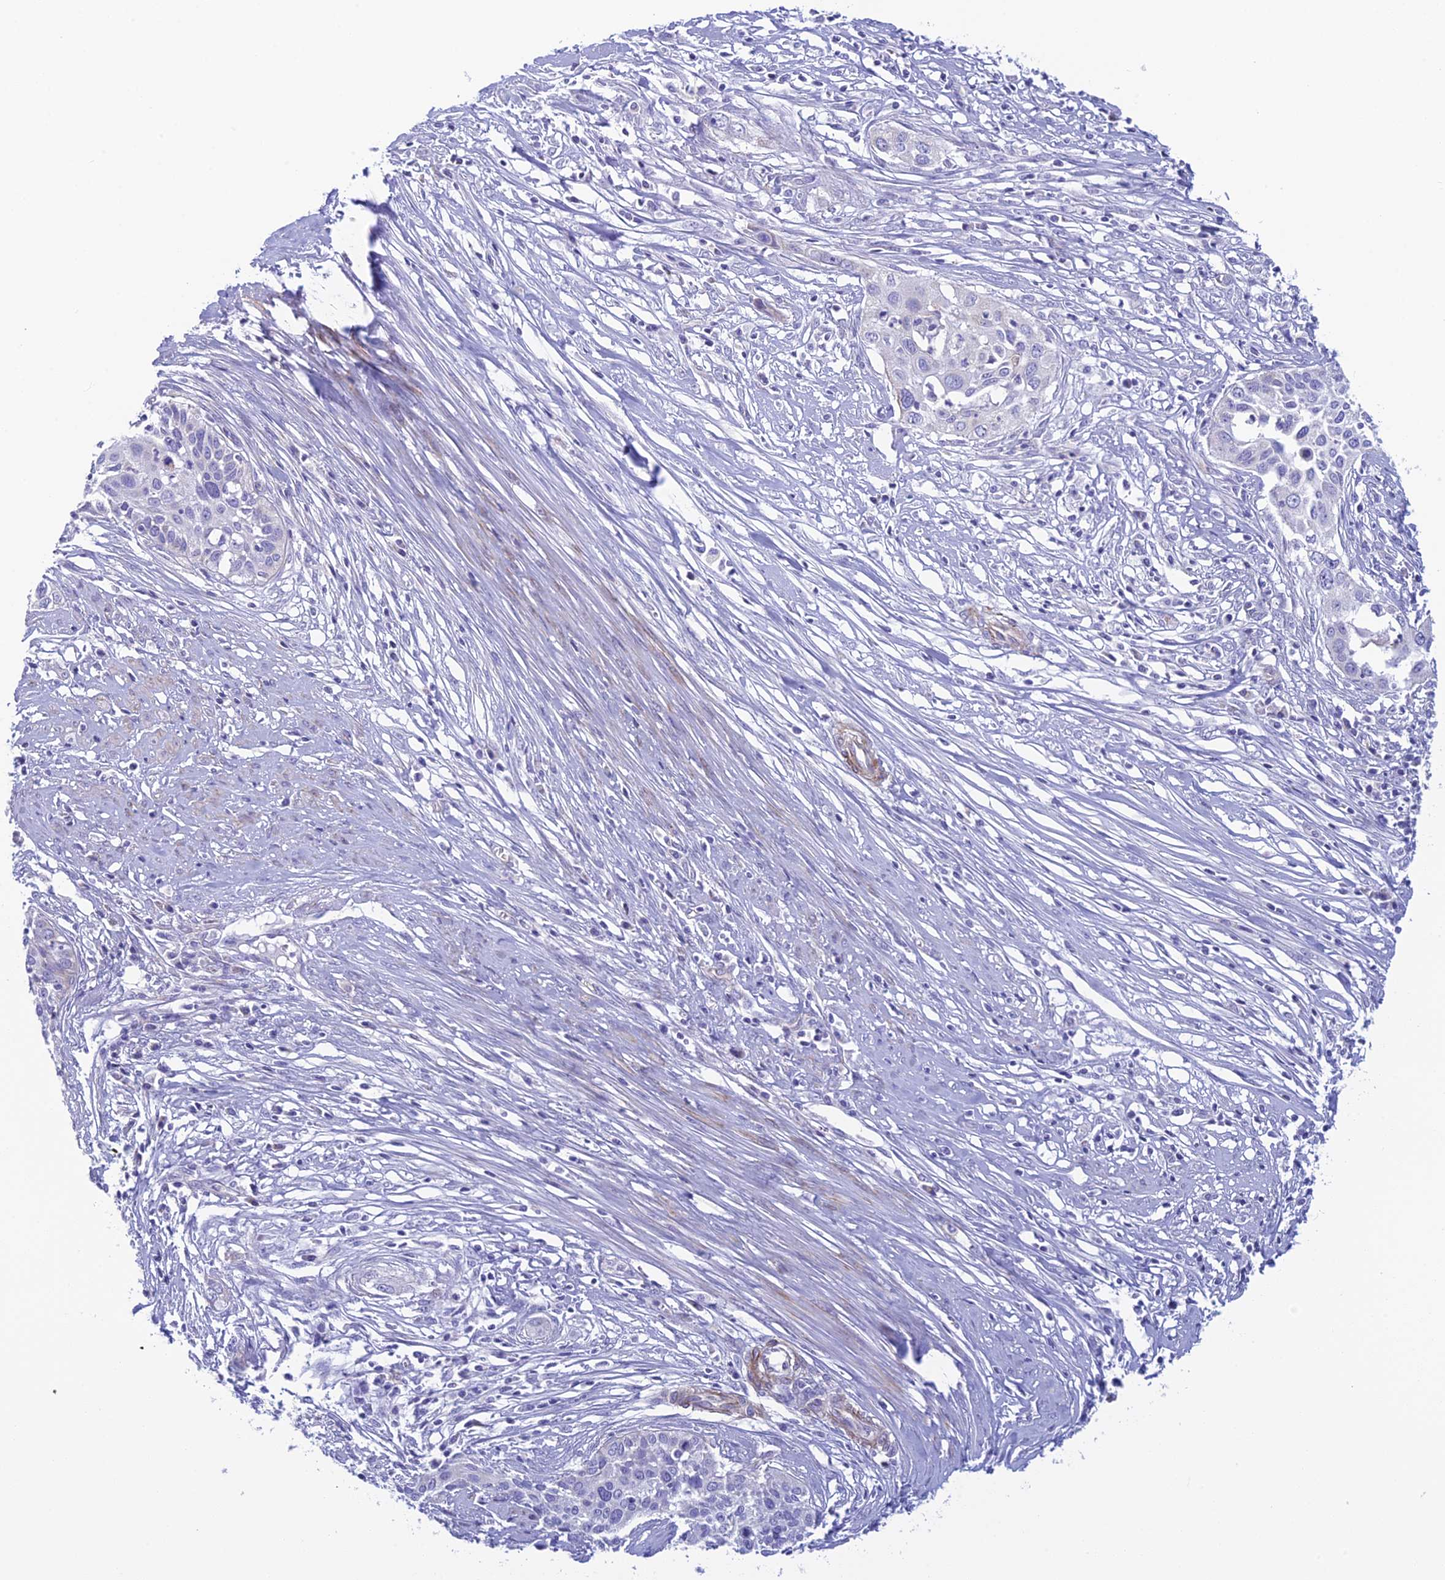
{"staining": {"intensity": "negative", "quantity": "none", "location": "none"}, "tissue": "cervical cancer", "cell_type": "Tumor cells", "image_type": "cancer", "snomed": [{"axis": "morphology", "description": "Squamous cell carcinoma, NOS"}, {"axis": "topography", "description": "Cervix"}], "caption": "Human cervical cancer stained for a protein using immunohistochemistry exhibits no expression in tumor cells.", "gene": "POMGNT1", "patient": {"sex": "female", "age": 34}}